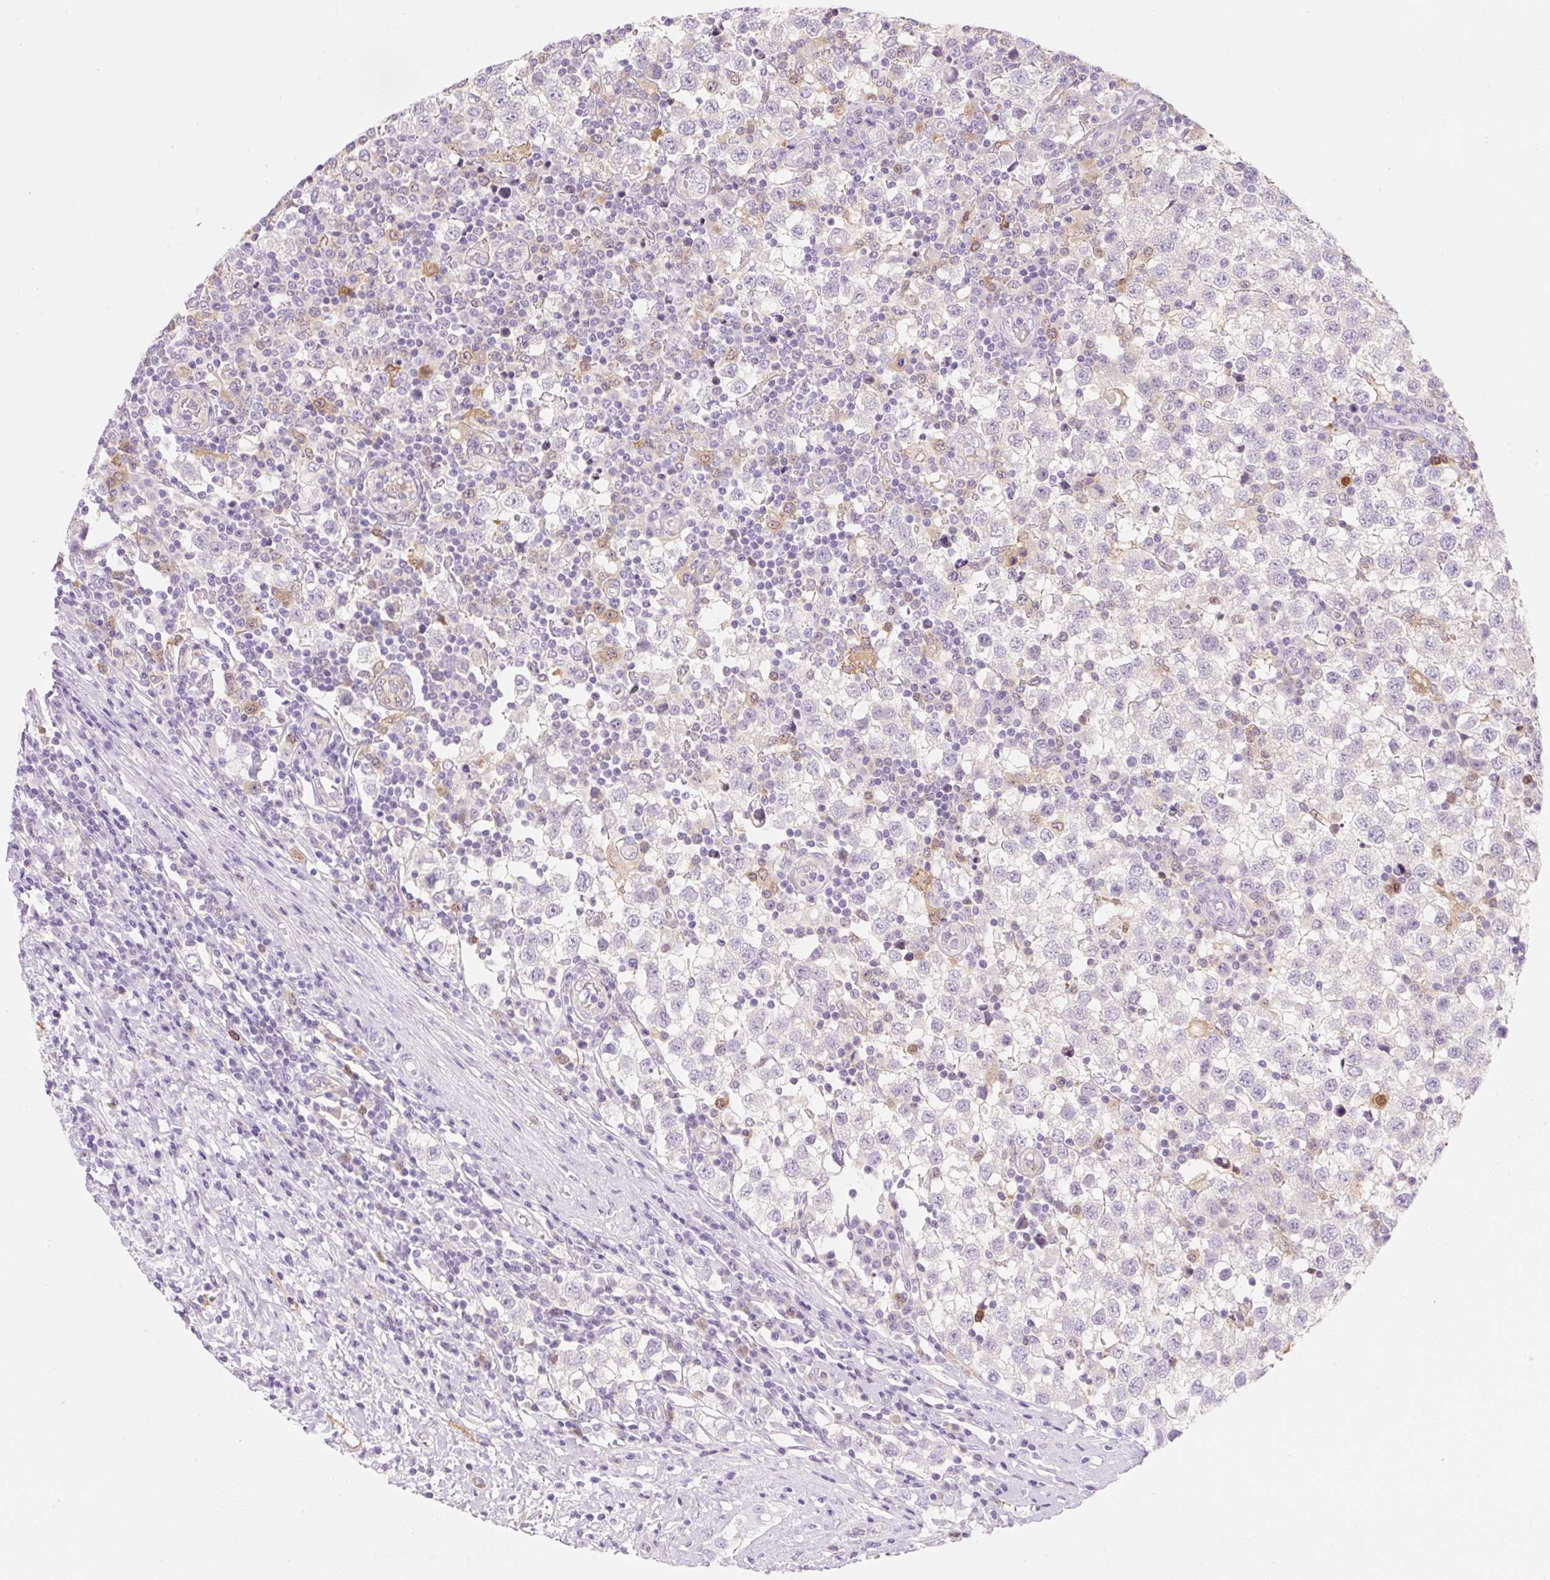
{"staining": {"intensity": "negative", "quantity": "none", "location": "none"}, "tissue": "testis cancer", "cell_type": "Tumor cells", "image_type": "cancer", "snomed": [{"axis": "morphology", "description": "Seminoma, NOS"}, {"axis": "topography", "description": "Testis"}], "caption": "Immunohistochemical staining of human seminoma (testis) demonstrates no significant positivity in tumor cells. Brightfield microscopy of IHC stained with DAB (3,3'-diaminobenzidine) (brown) and hematoxylin (blue), captured at high magnification.", "gene": "FABP5", "patient": {"sex": "male", "age": 34}}